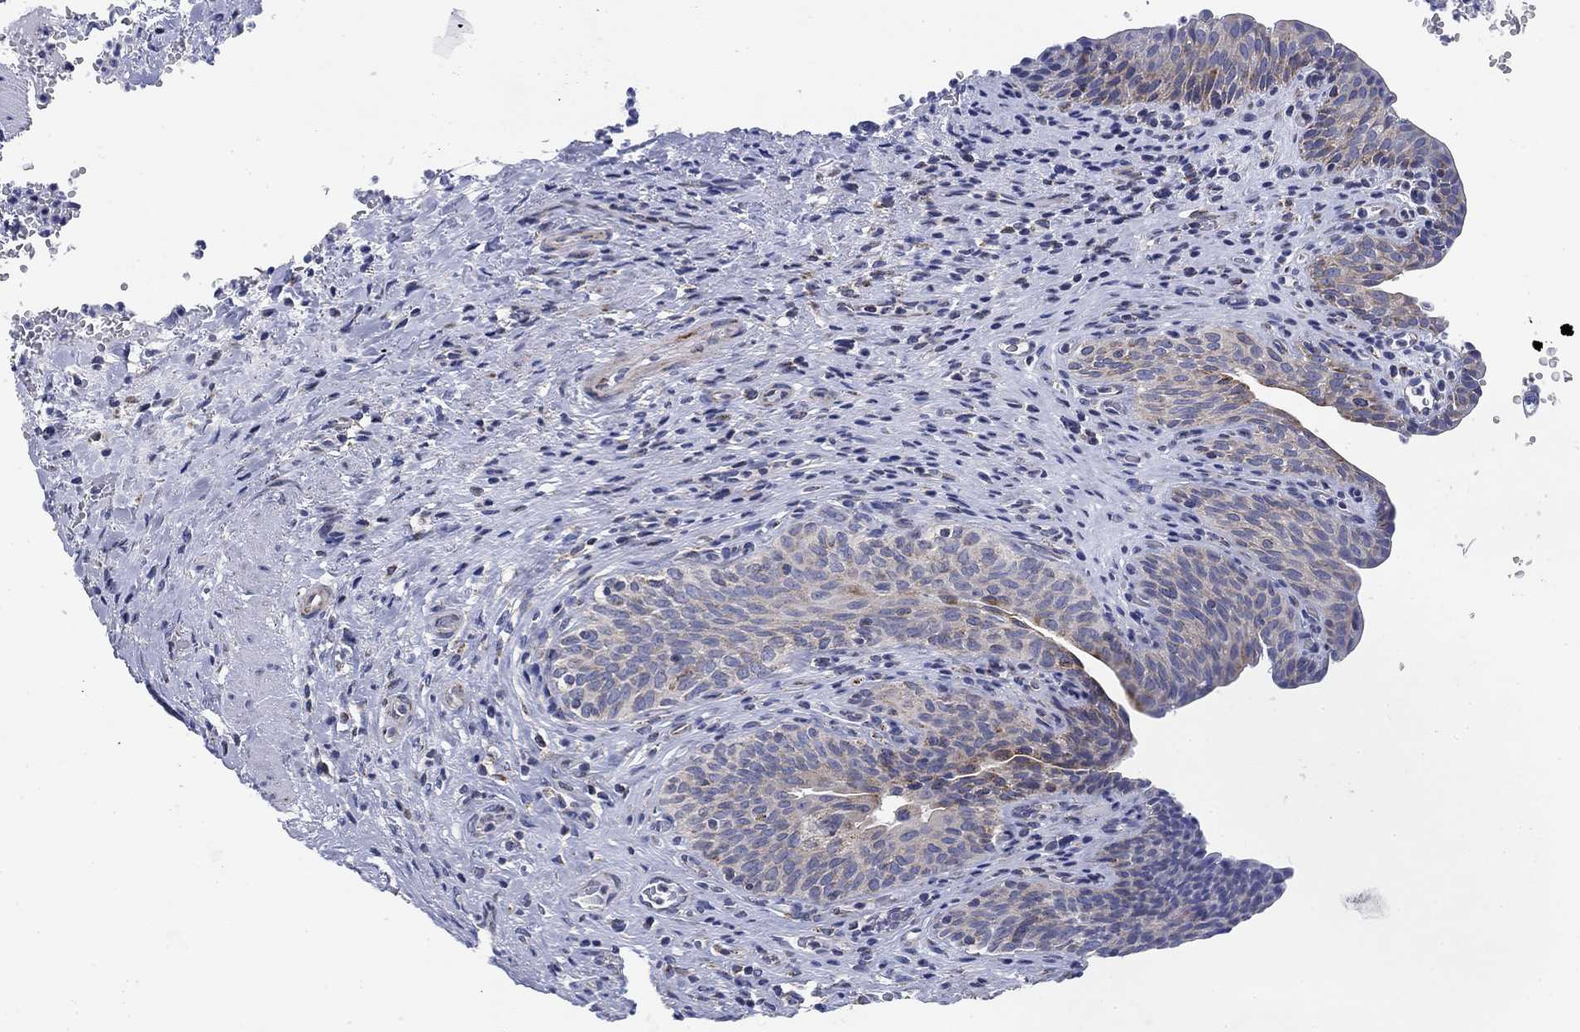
{"staining": {"intensity": "weak", "quantity": "<25%", "location": "cytoplasmic/membranous"}, "tissue": "urinary bladder", "cell_type": "Urothelial cells", "image_type": "normal", "snomed": [{"axis": "morphology", "description": "Normal tissue, NOS"}, {"axis": "topography", "description": "Urinary bladder"}], "caption": "Human urinary bladder stained for a protein using immunohistochemistry (IHC) shows no expression in urothelial cells.", "gene": "NACAD", "patient": {"sex": "male", "age": 66}}